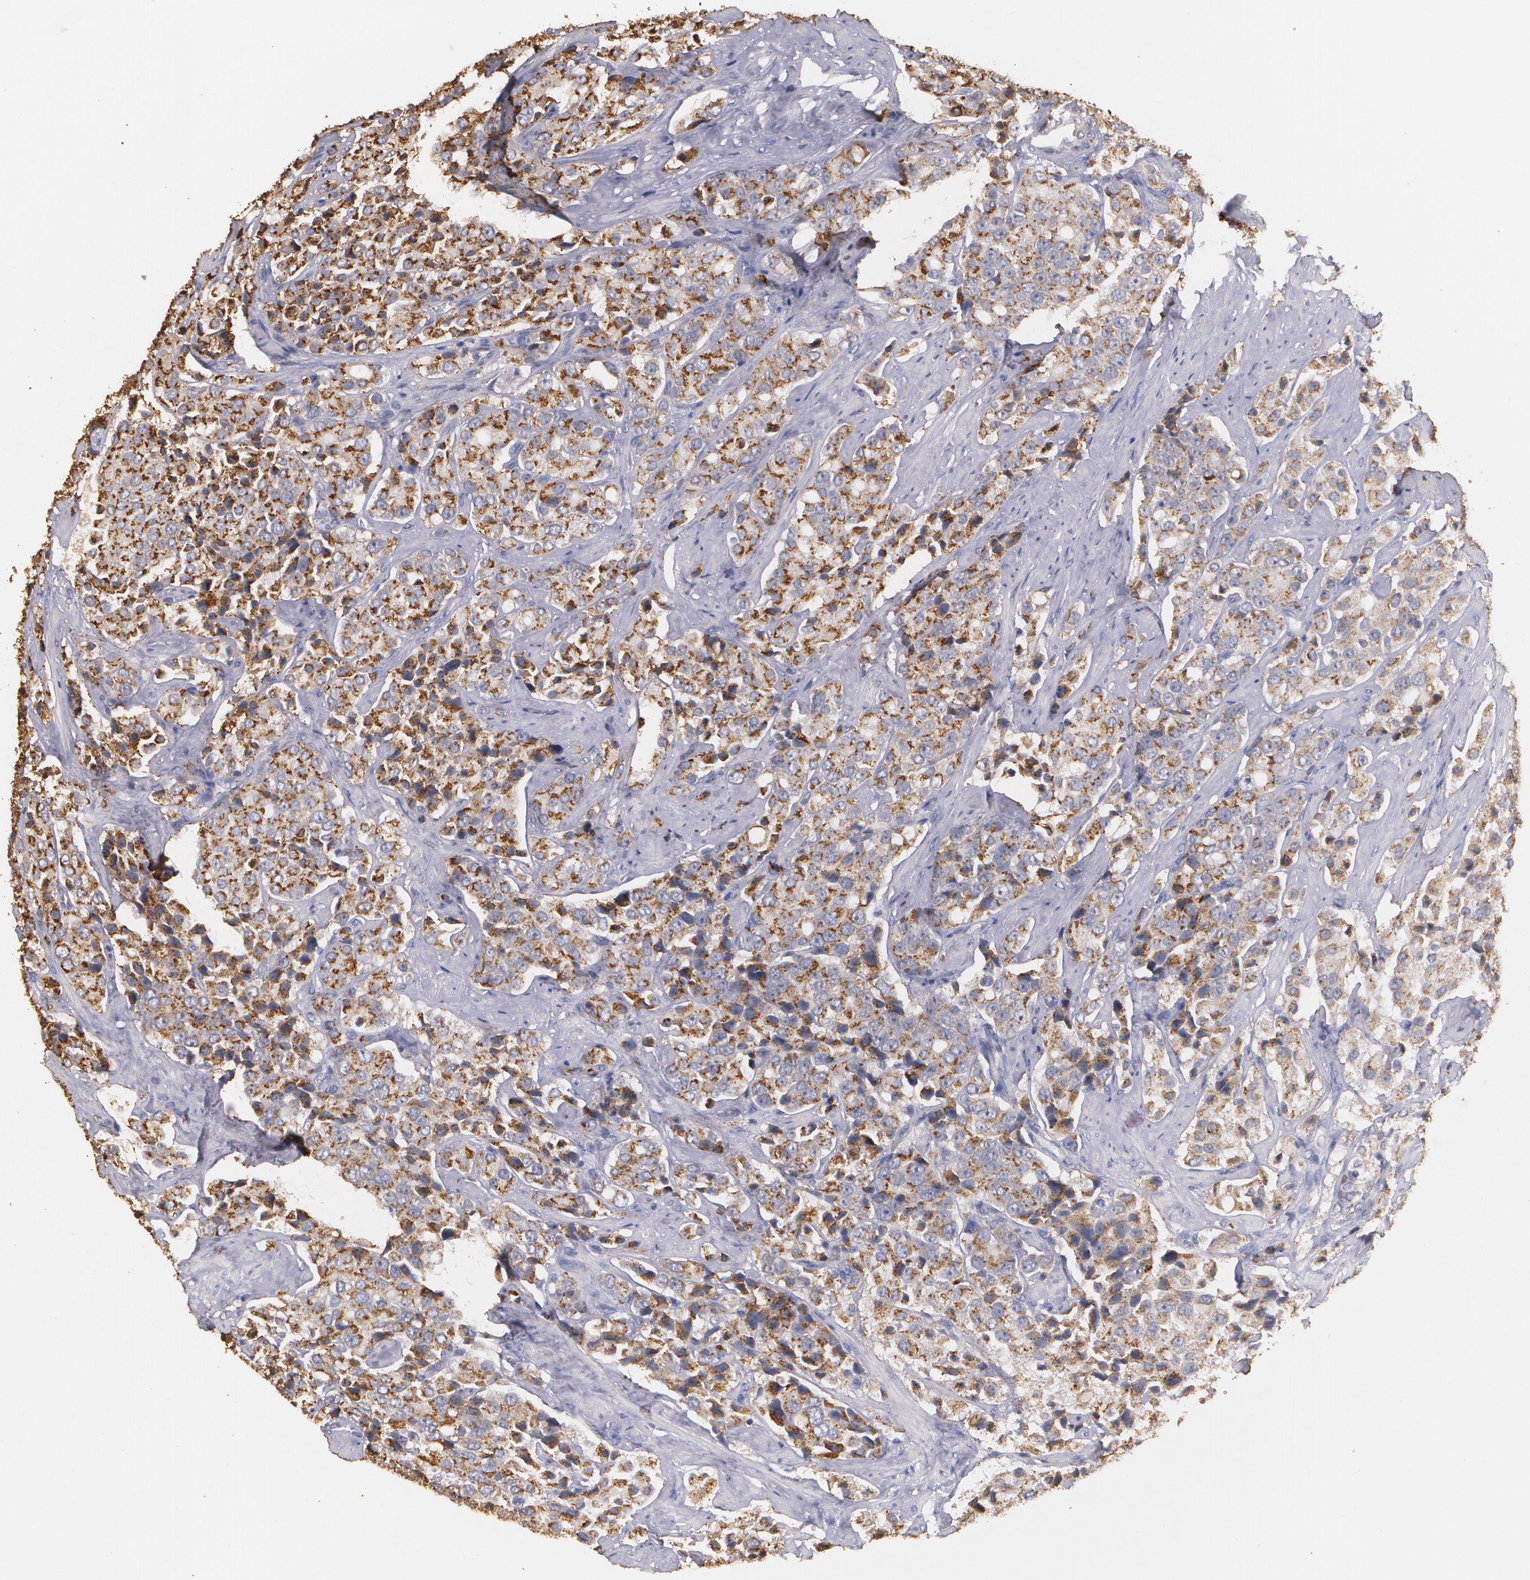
{"staining": {"intensity": "moderate", "quantity": ">75%", "location": "cytoplasmic/membranous"}, "tissue": "prostate cancer", "cell_type": "Tumor cells", "image_type": "cancer", "snomed": [{"axis": "morphology", "description": "Adenocarcinoma, Medium grade"}, {"axis": "topography", "description": "Prostate"}], "caption": "Immunohistochemistry (IHC) staining of prostate cancer, which exhibits medium levels of moderate cytoplasmic/membranous staining in approximately >75% of tumor cells indicating moderate cytoplasmic/membranous protein positivity. The staining was performed using DAB (3,3'-diaminobenzidine) (brown) for protein detection and nuclei were counterstained in hematoxylin (blue).", "gene": "ATF3", "patient": {"sex": "male", "age": 70}}